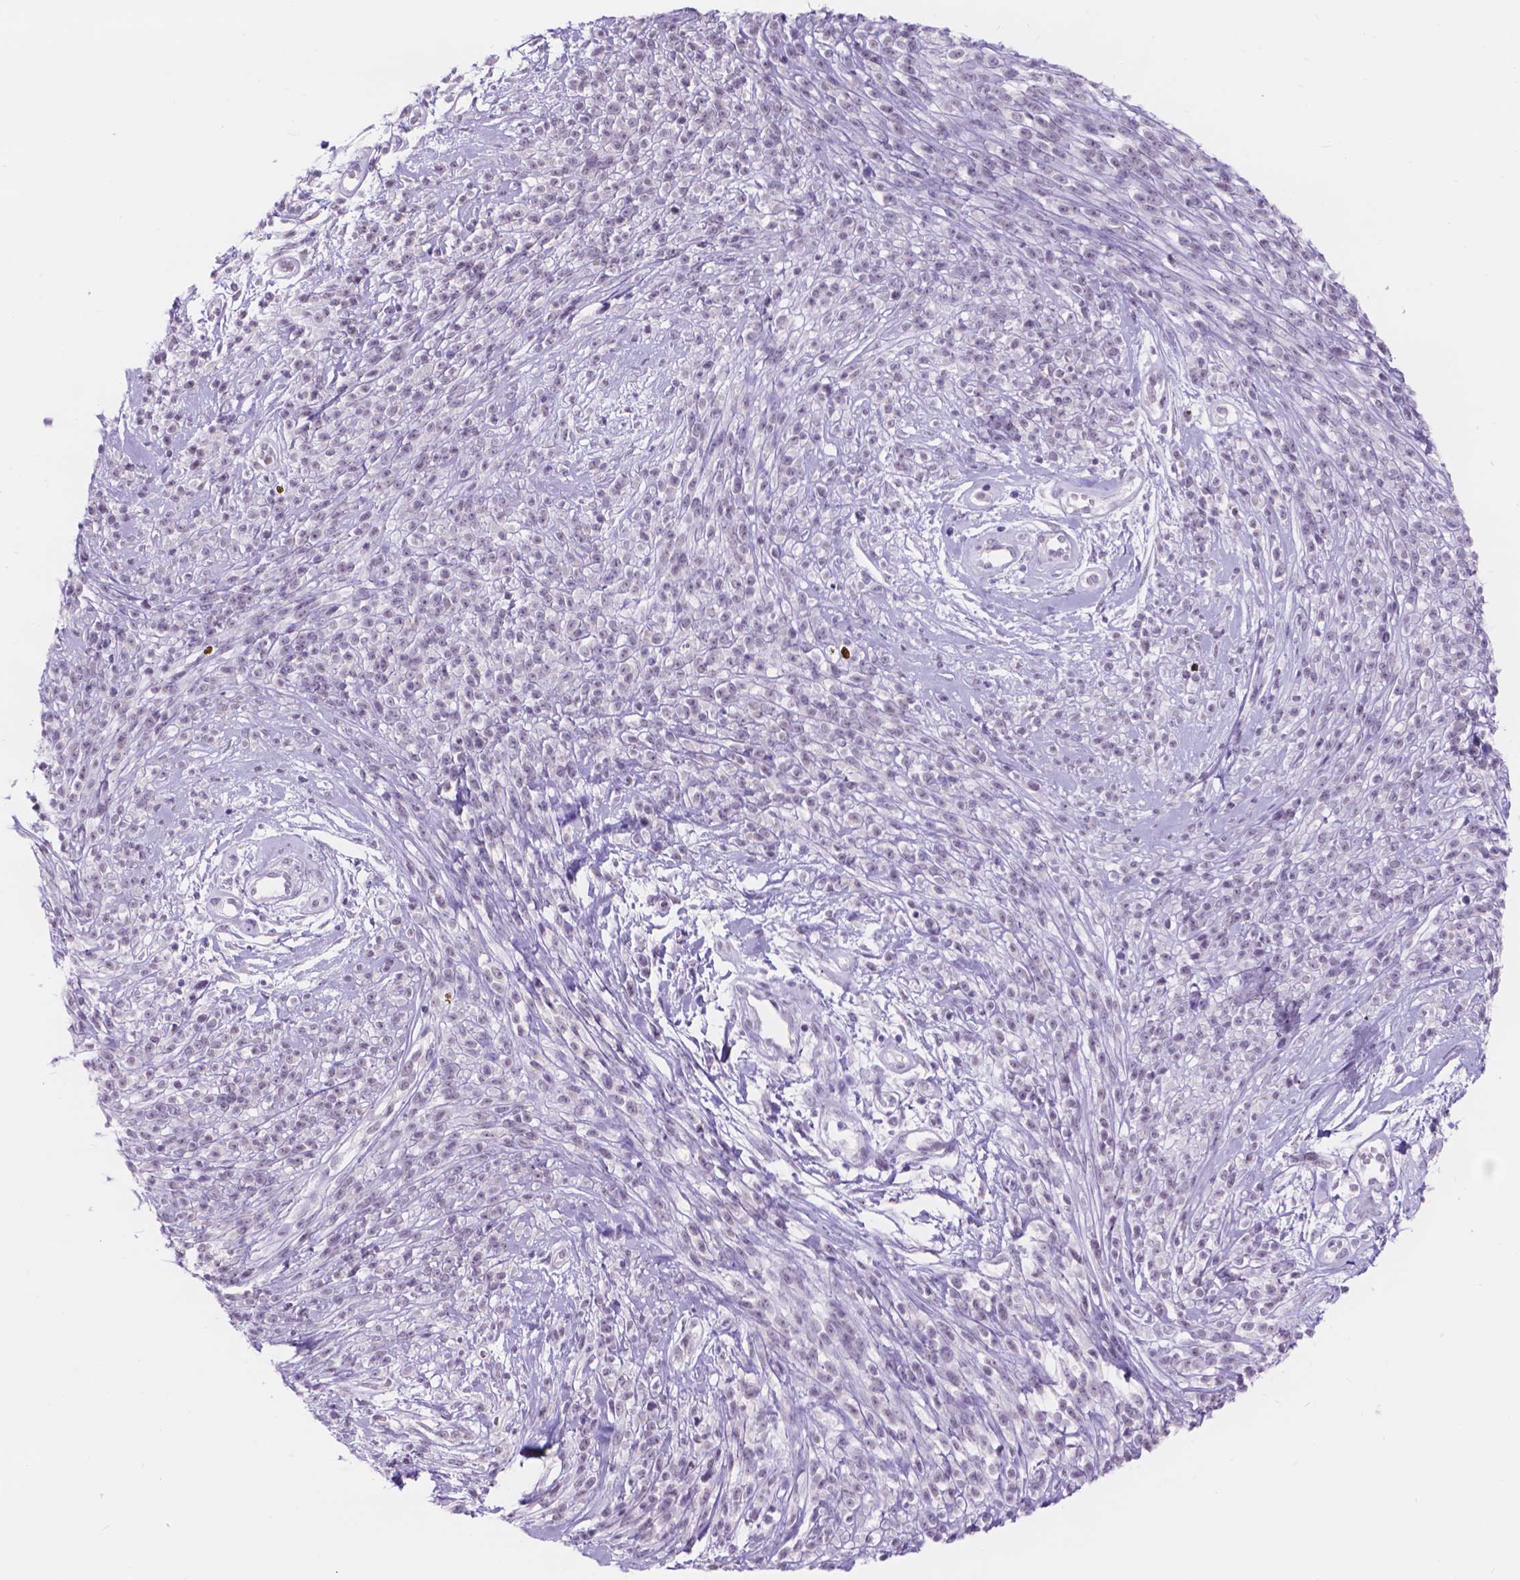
{"staining": {"intensity": "negative", "quantity": "none", "location": "none"}, "tissue": "melanoma", "cell_type": "Tumor cells", "image_type": "cancer", "snomed": [{"axis": "morphology", "description": "Malignant melanoma, NOS"}, {"axis": "topography", "description": "Skin"}, {"axis": "topography", "description": "Skin of trunk"}], "caption": "Tumor cells show no significant protein positivity in melanoma.", "gene": "DCC", "patient": {"sex": "male", "age": 74}}